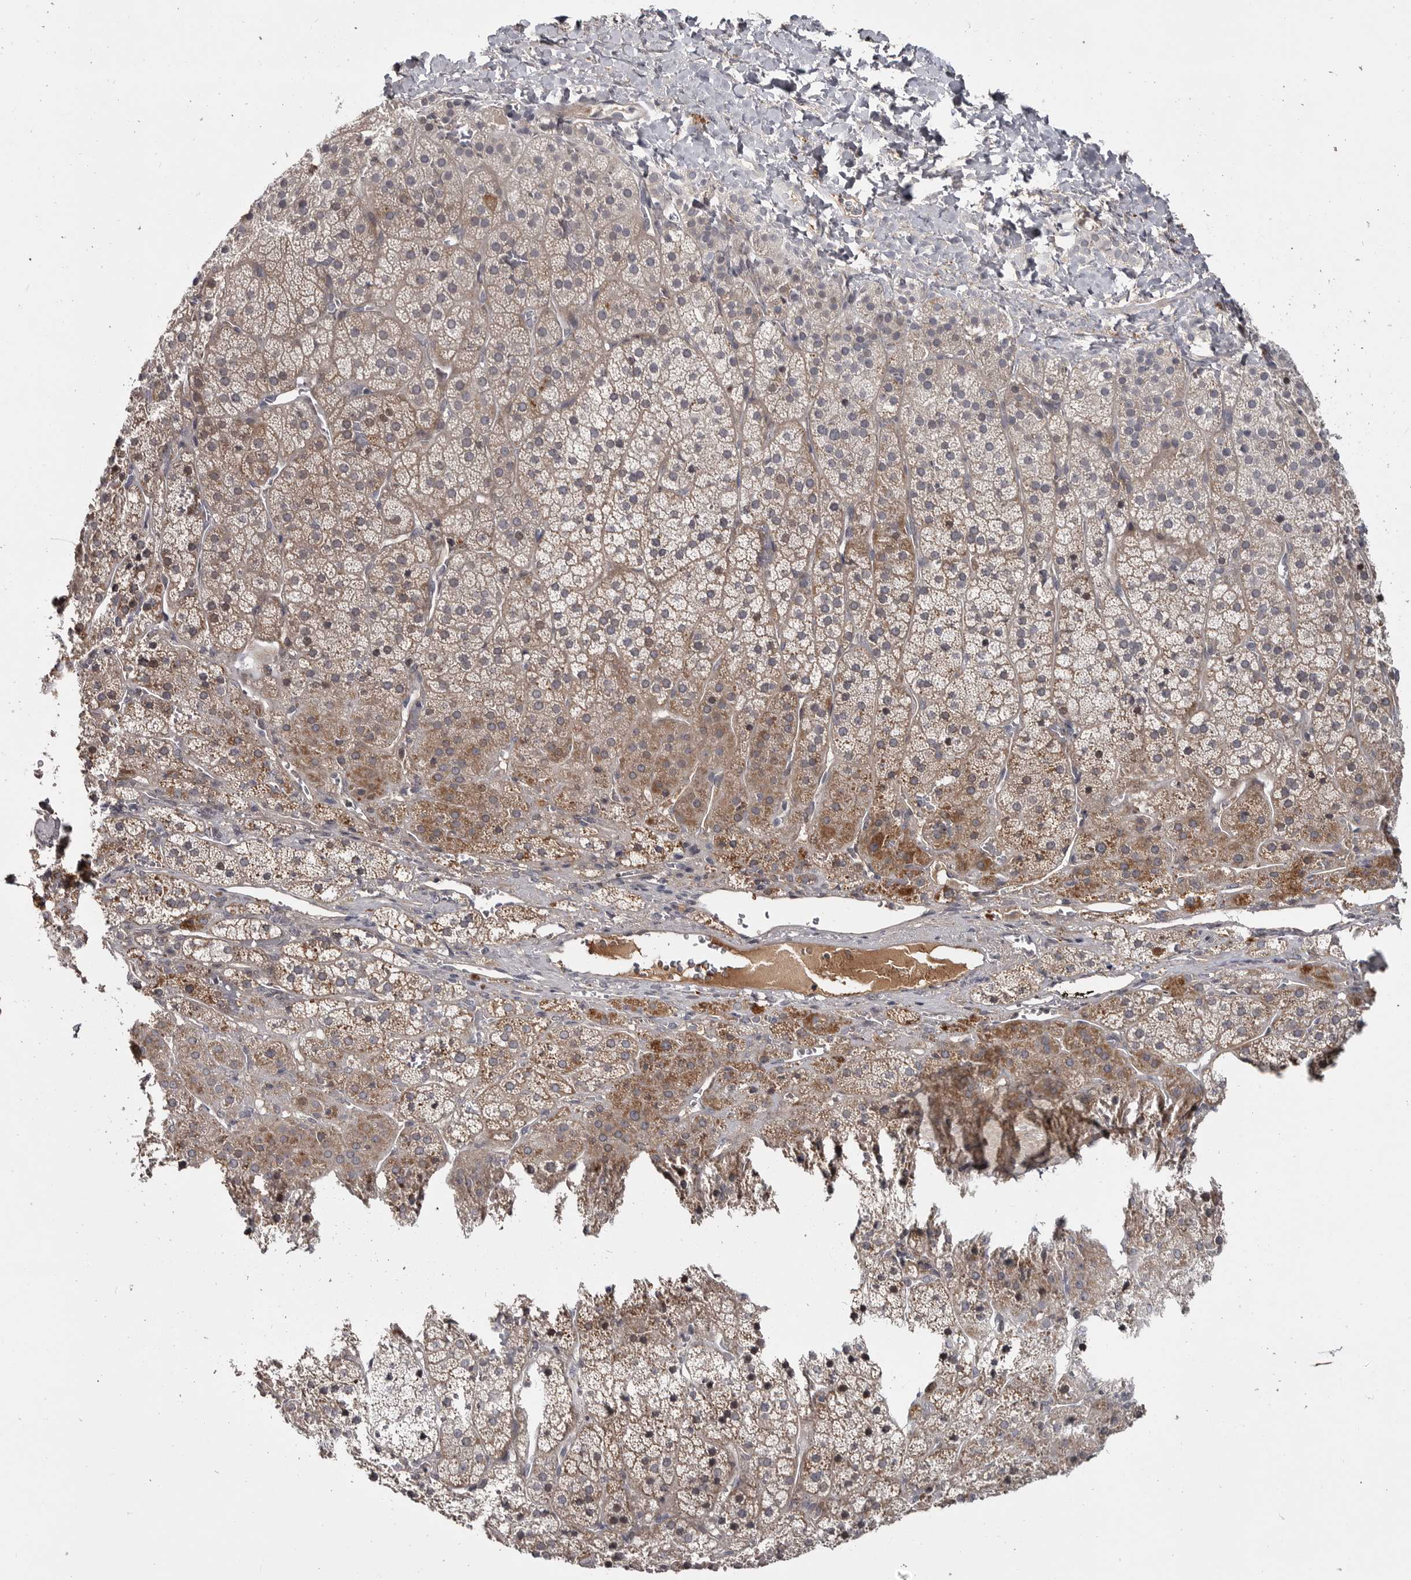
{"staining": {"intensity": "moderate", "quantity": "25%-75%", "location": "cytoplasmic/membranous"}, "tissue": "adrenal gland", "cell_type": "Glandular cells", "image_type": "normal", "snomed": [{"axis": "morphology", "description": "Normal tissue, NOS"}, {"axis": "topography", "description": "Adrenal gland"}], "caption": "Moderate cytoplasmic/membranous expression for a protein is seen in about 25%-75% of glandular cells of unremarkable adrenal gland using immunohistochemistry (IHC).", "gene": "ZNF277", "patient": {"sex": "female", "age": 44}}